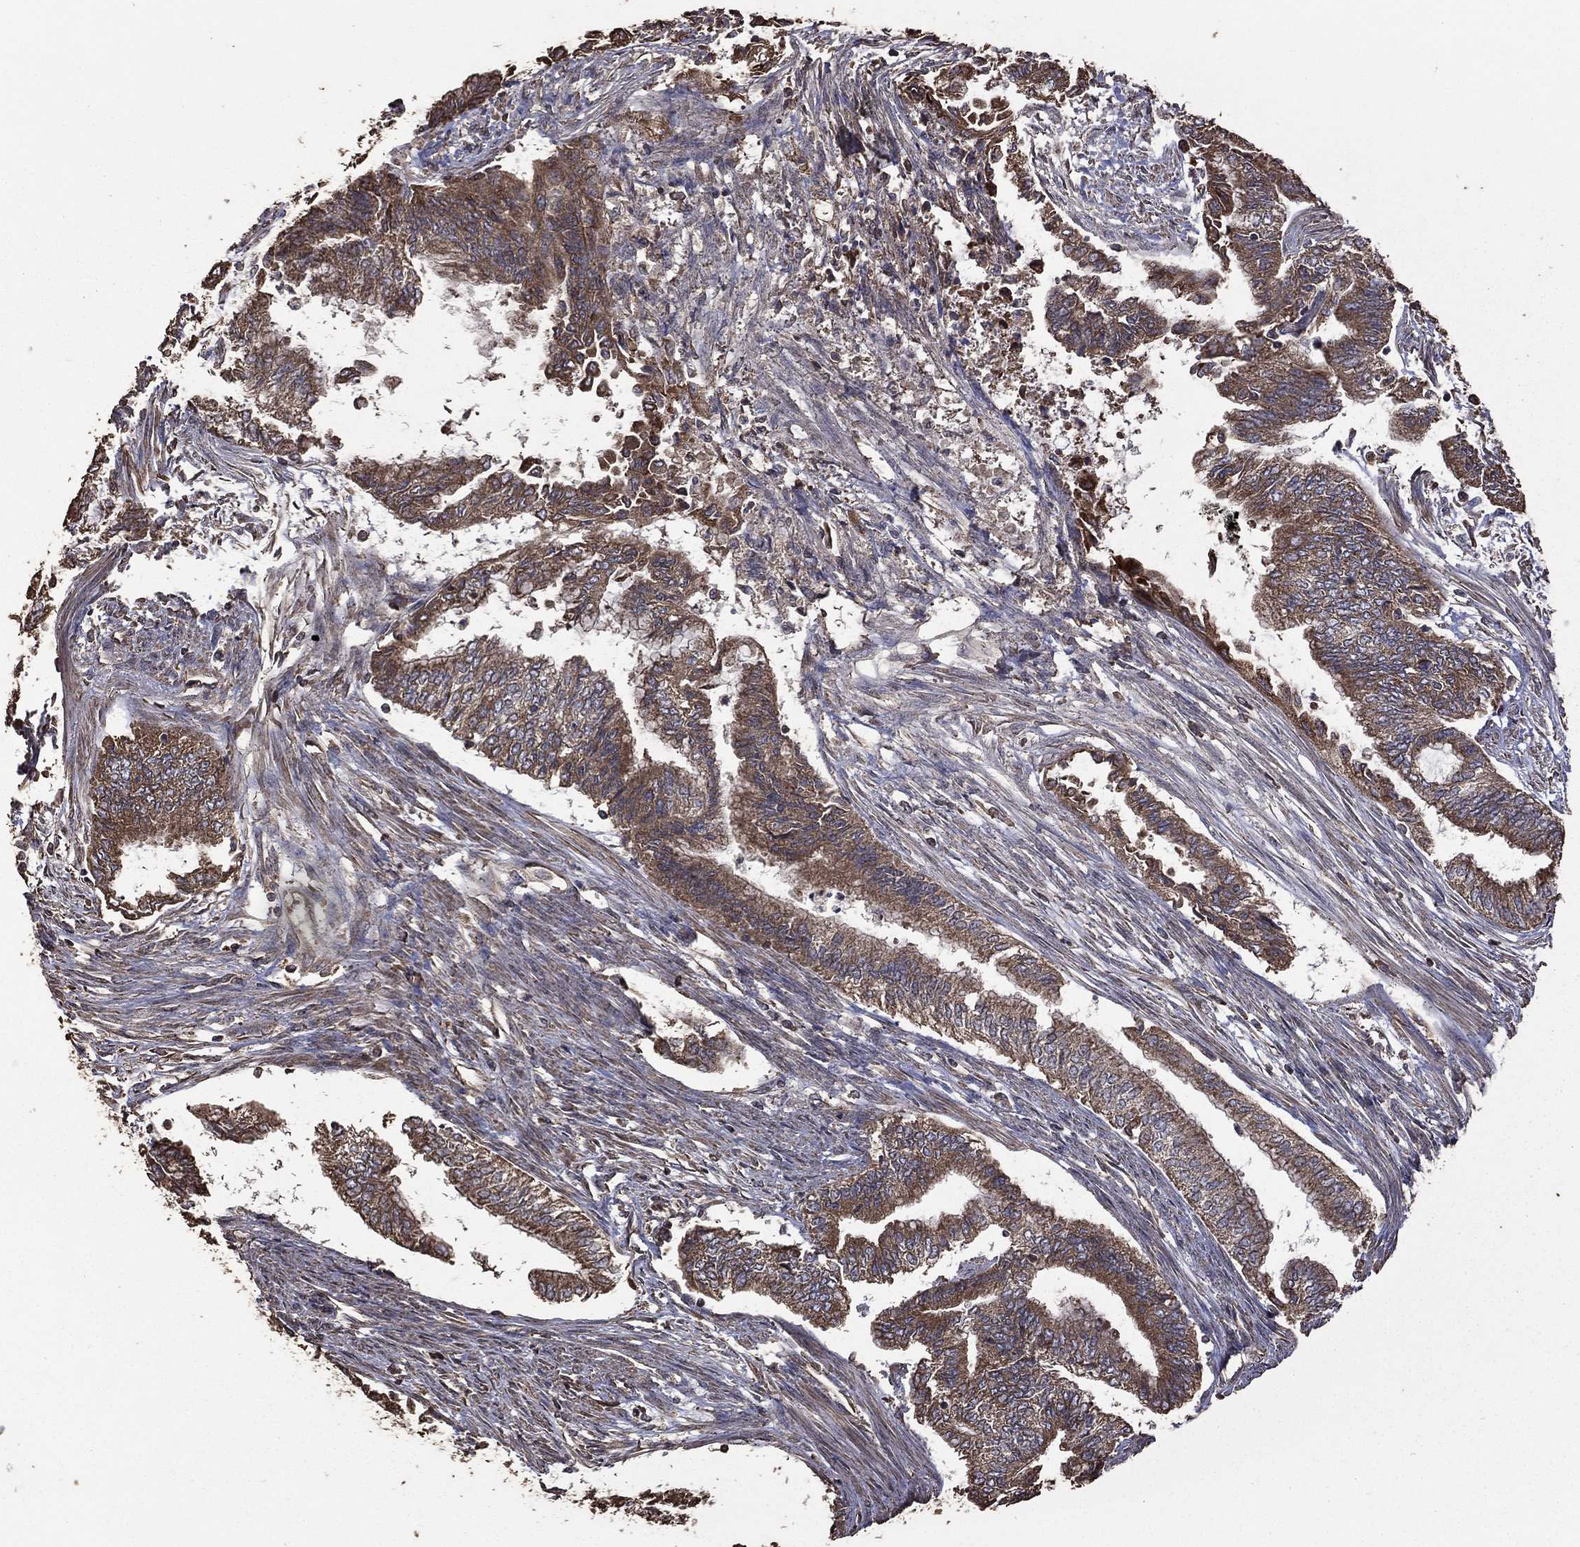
{"staining": {"intensity": "moderate", "quantity": ">75%", "location": "cytoplasmic/membranous"}, "tissue": "endometrial cancer", "cell_type": "Tumor cells", "image_type": "cancer", "snomed": [{"axis": "morphology", "description": "Adenocarcinoma, NOS"}, {"axis": "topography", "description": "Endometrium"}], "caption": "Human endometrial adenocarcinoma stained with a protein marker displays moderate staining in tumor cells.", "gene": "METTL27", "patient": {"sex": "female", "age": 65}}